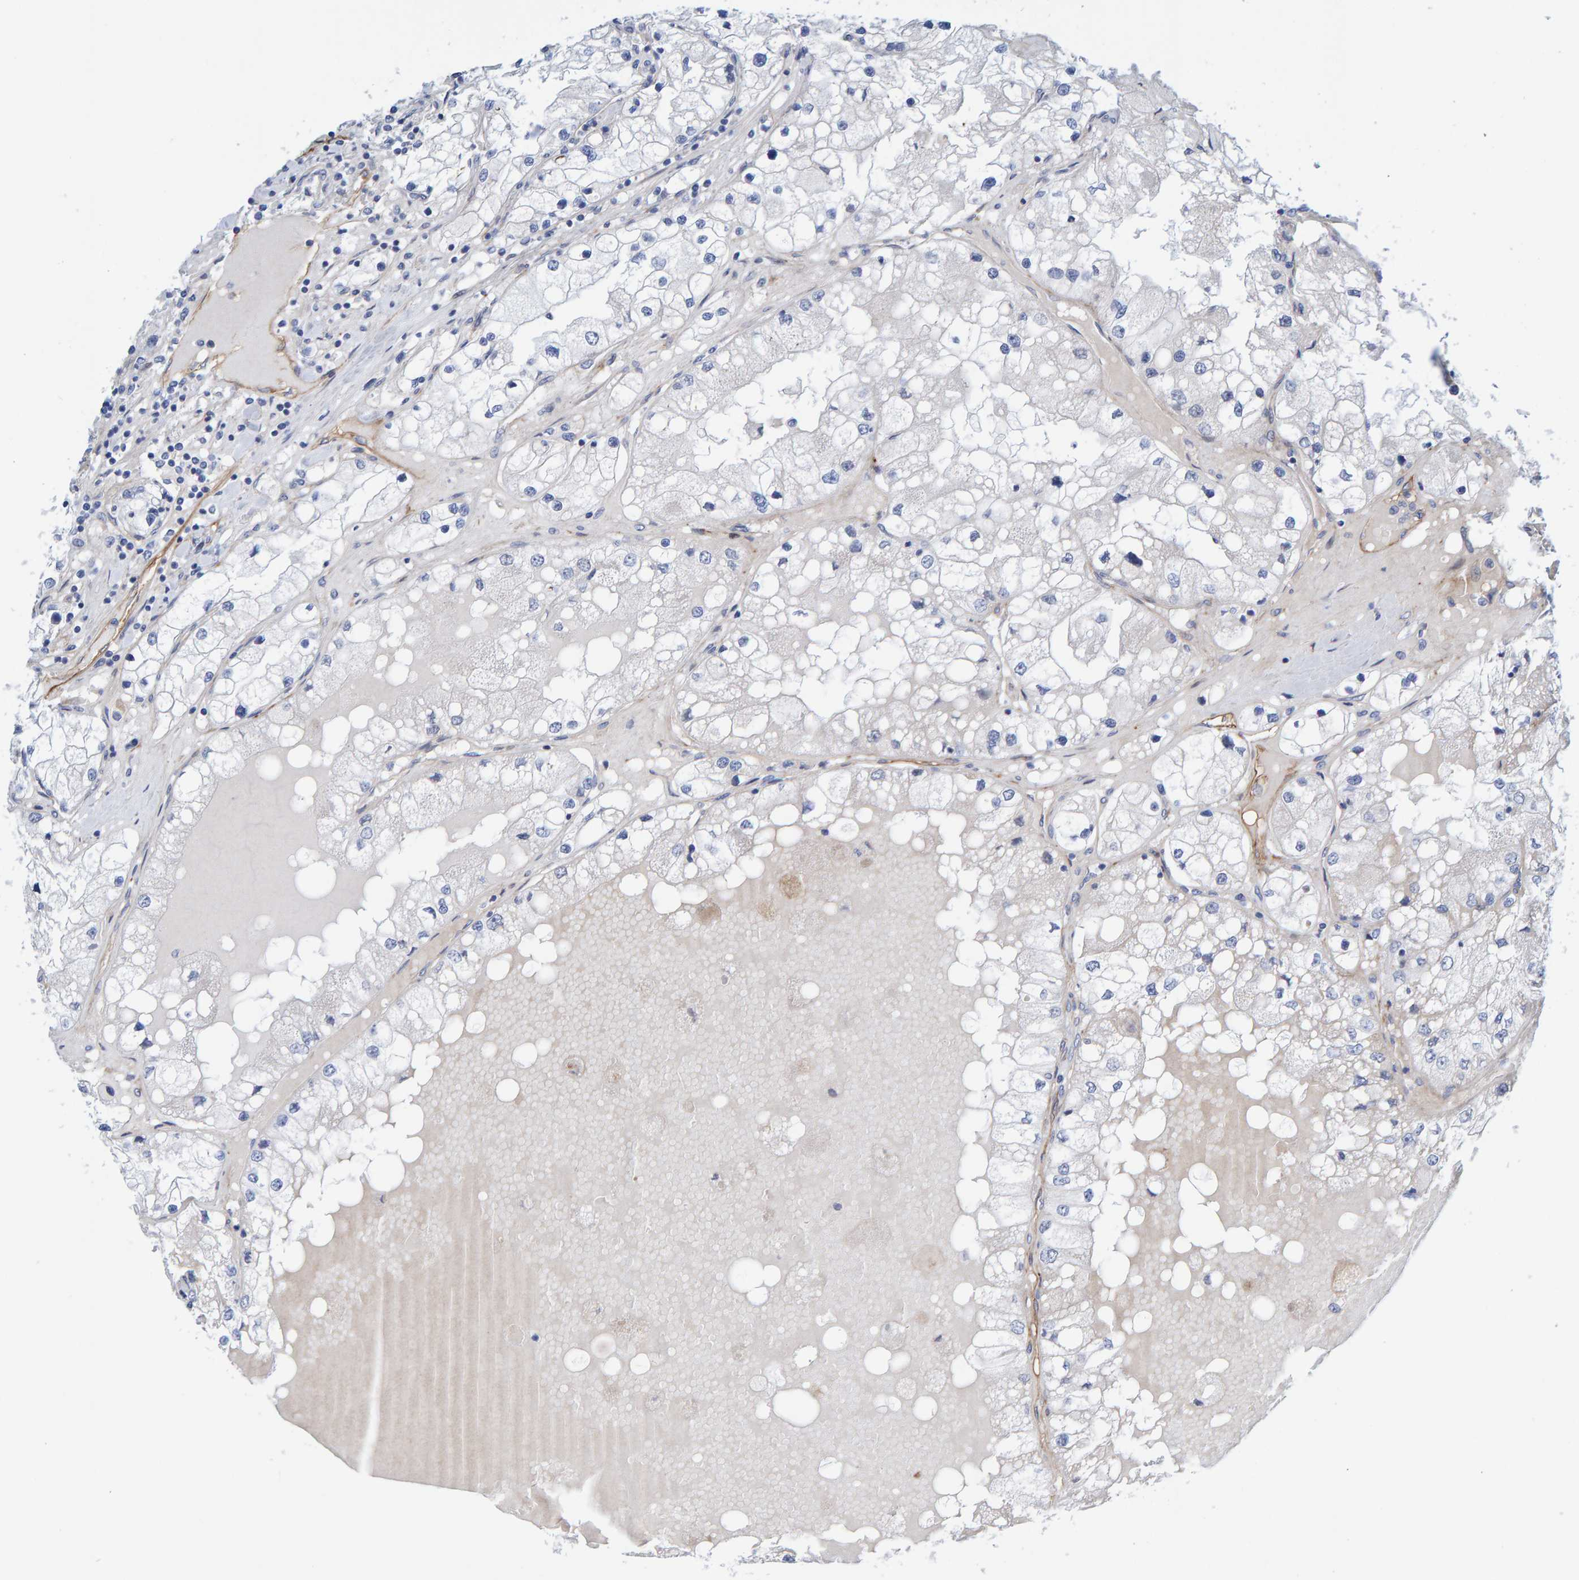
{"staining": {"intensity": "negative", "quantity": "none", "location": "none"}, "tissue": "renal cancer", "cell_type": "Tumor cells", "image_type": "cancer", "snomed": [{"axis": "morphology", "description": "Adenocarcinoma, NOS"}, {"axis": "topography", "description": "Kidney"}], "caption": "Tumor cells are negative for brown protein staining in renal cancer (adenocarcinoma).", "gene": "POLG2", "patient": {"sex": "male", "age": 68}}